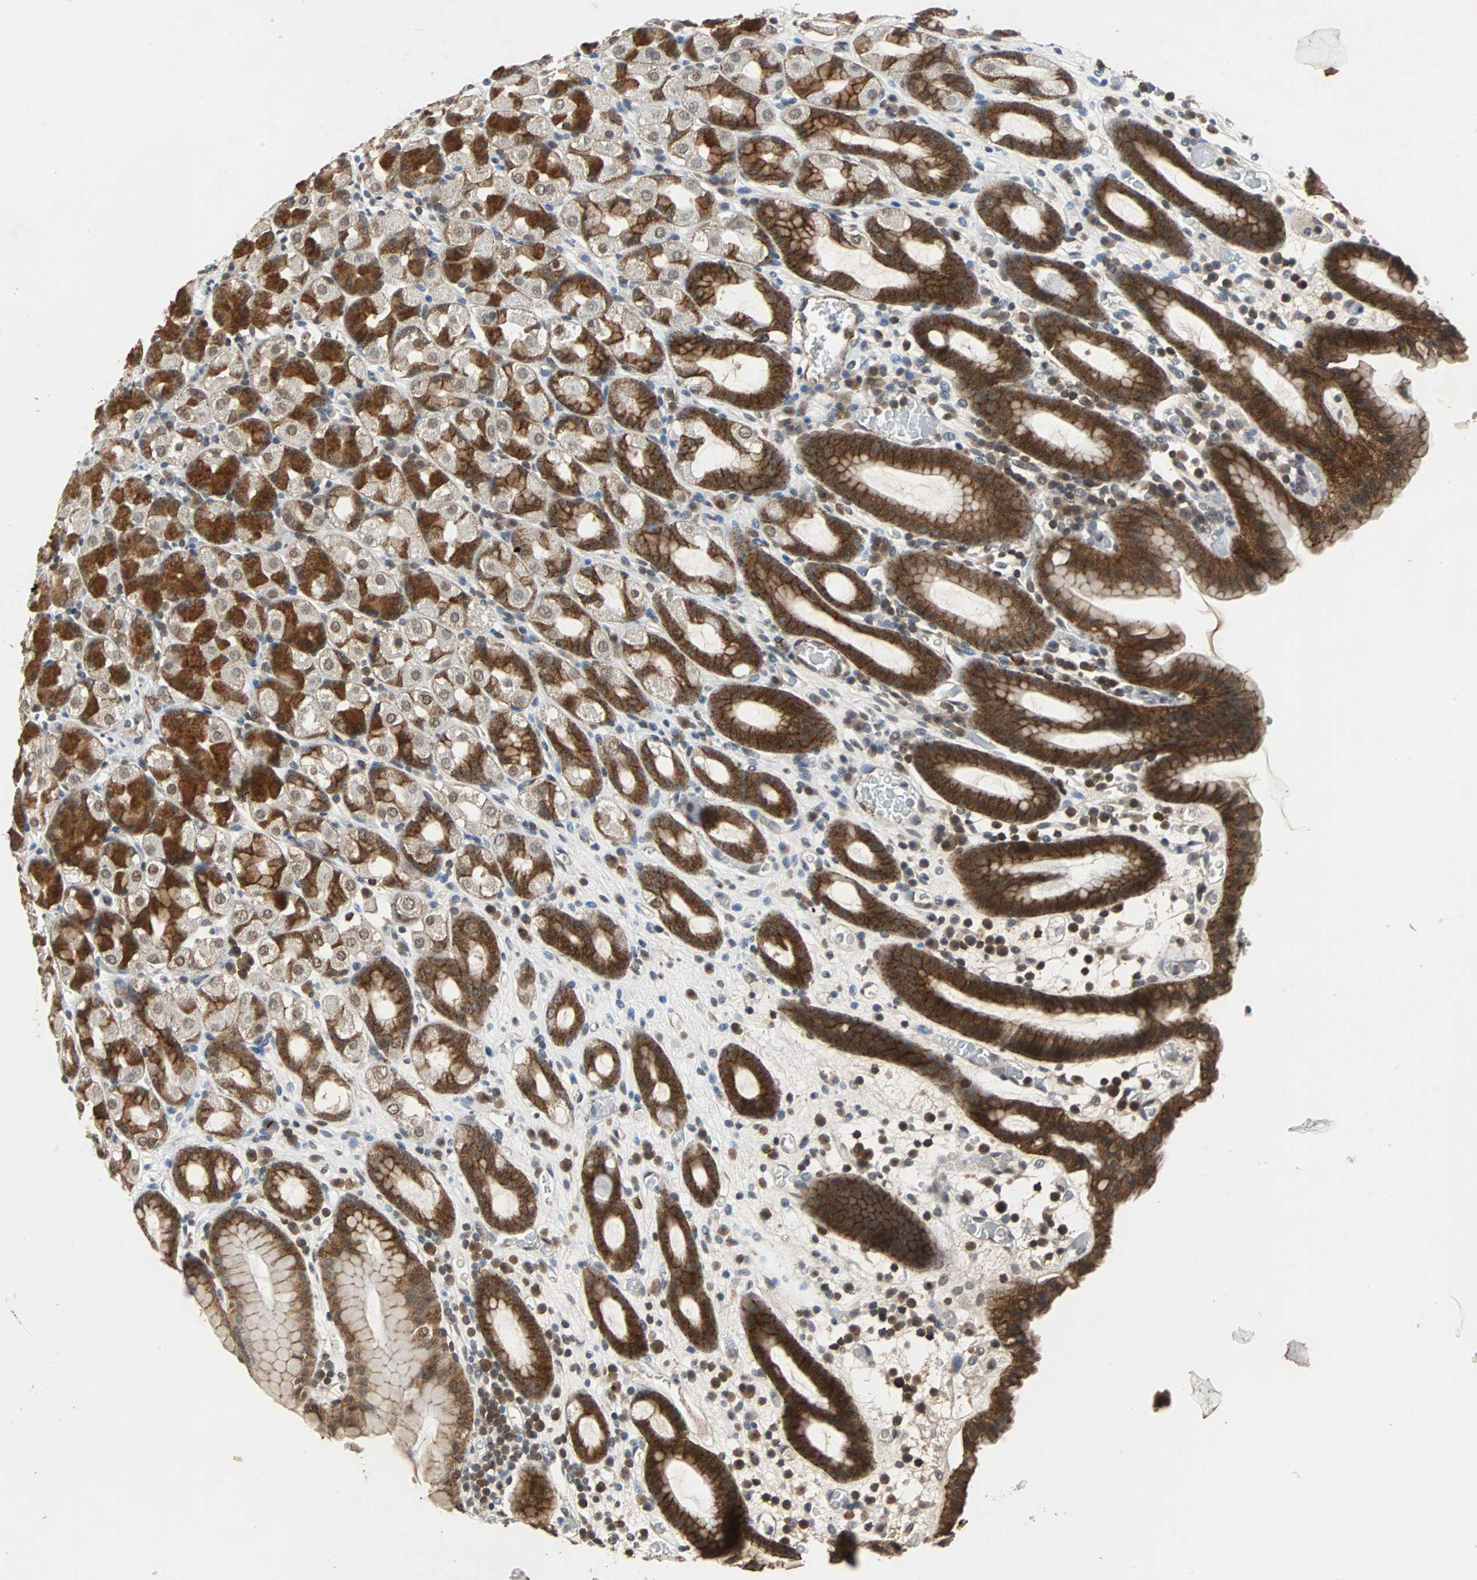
{"staining": {"intensity": "strong", "quantity": ">75%", "location": "cytoplasmic/membranous"}, "tissue": "stomach", "cell_type": "Glandular cells", "image_type": "normal", "snomed": [{"axis": "morphology", "description": "Normal tissue, NOS"}, {"axis": "topography", "description": "Stomach, upper"}], "caption": "Immunohistochemical staining of benign stomach shows strong cytoplasmic/membranous protein positivity in approximately >75% of glandular cells. The staining was performed using DAB, with brown indicating positive protein expression. Nuclei are stained blue with hematoxylin.", "gene": "LSR", "patient": {"sex": "male", "age": 68}}